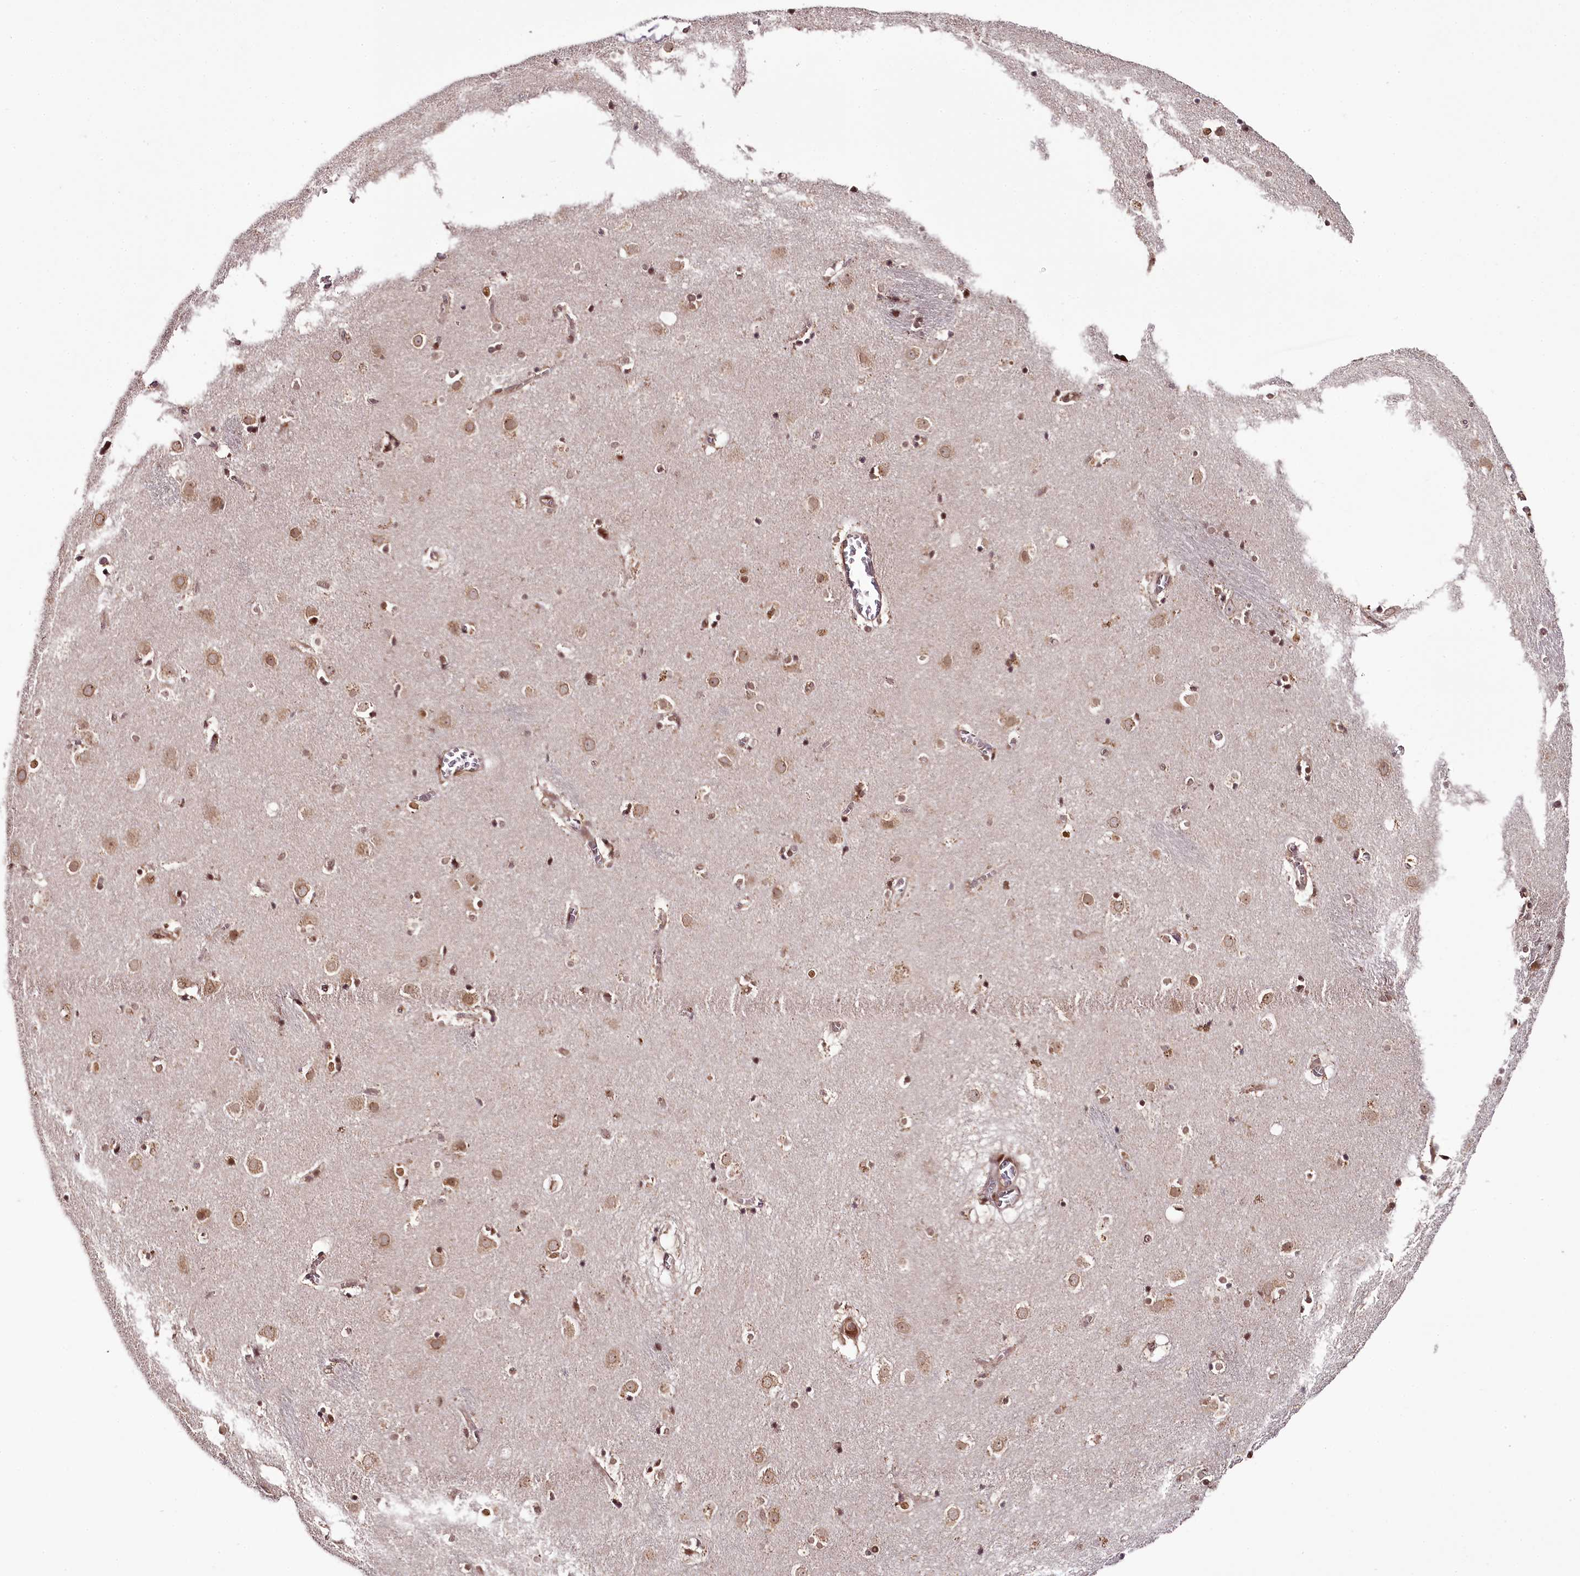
{"staining": {"intensity": "moderate", "quantity": "25%-75%", "location": "nuclear"}, "tissue": "caudate", "cell_type": "Glial cells", "image_type": "normal", "snomed": [{"axis": "morphology", "description": "Normal tissue, NOS"}, {"axis": "topography", "description": "Lateral ventricle wall"}], "caption": "DAB (3,3'-diaminobenzidine) immunohistochemical staining of normal human caudate reveals moderate nuclear protein expression in about 25%-75% of glial cells.", "gene": "THYN1", "patient": {"sex": "male", "age": 70}}